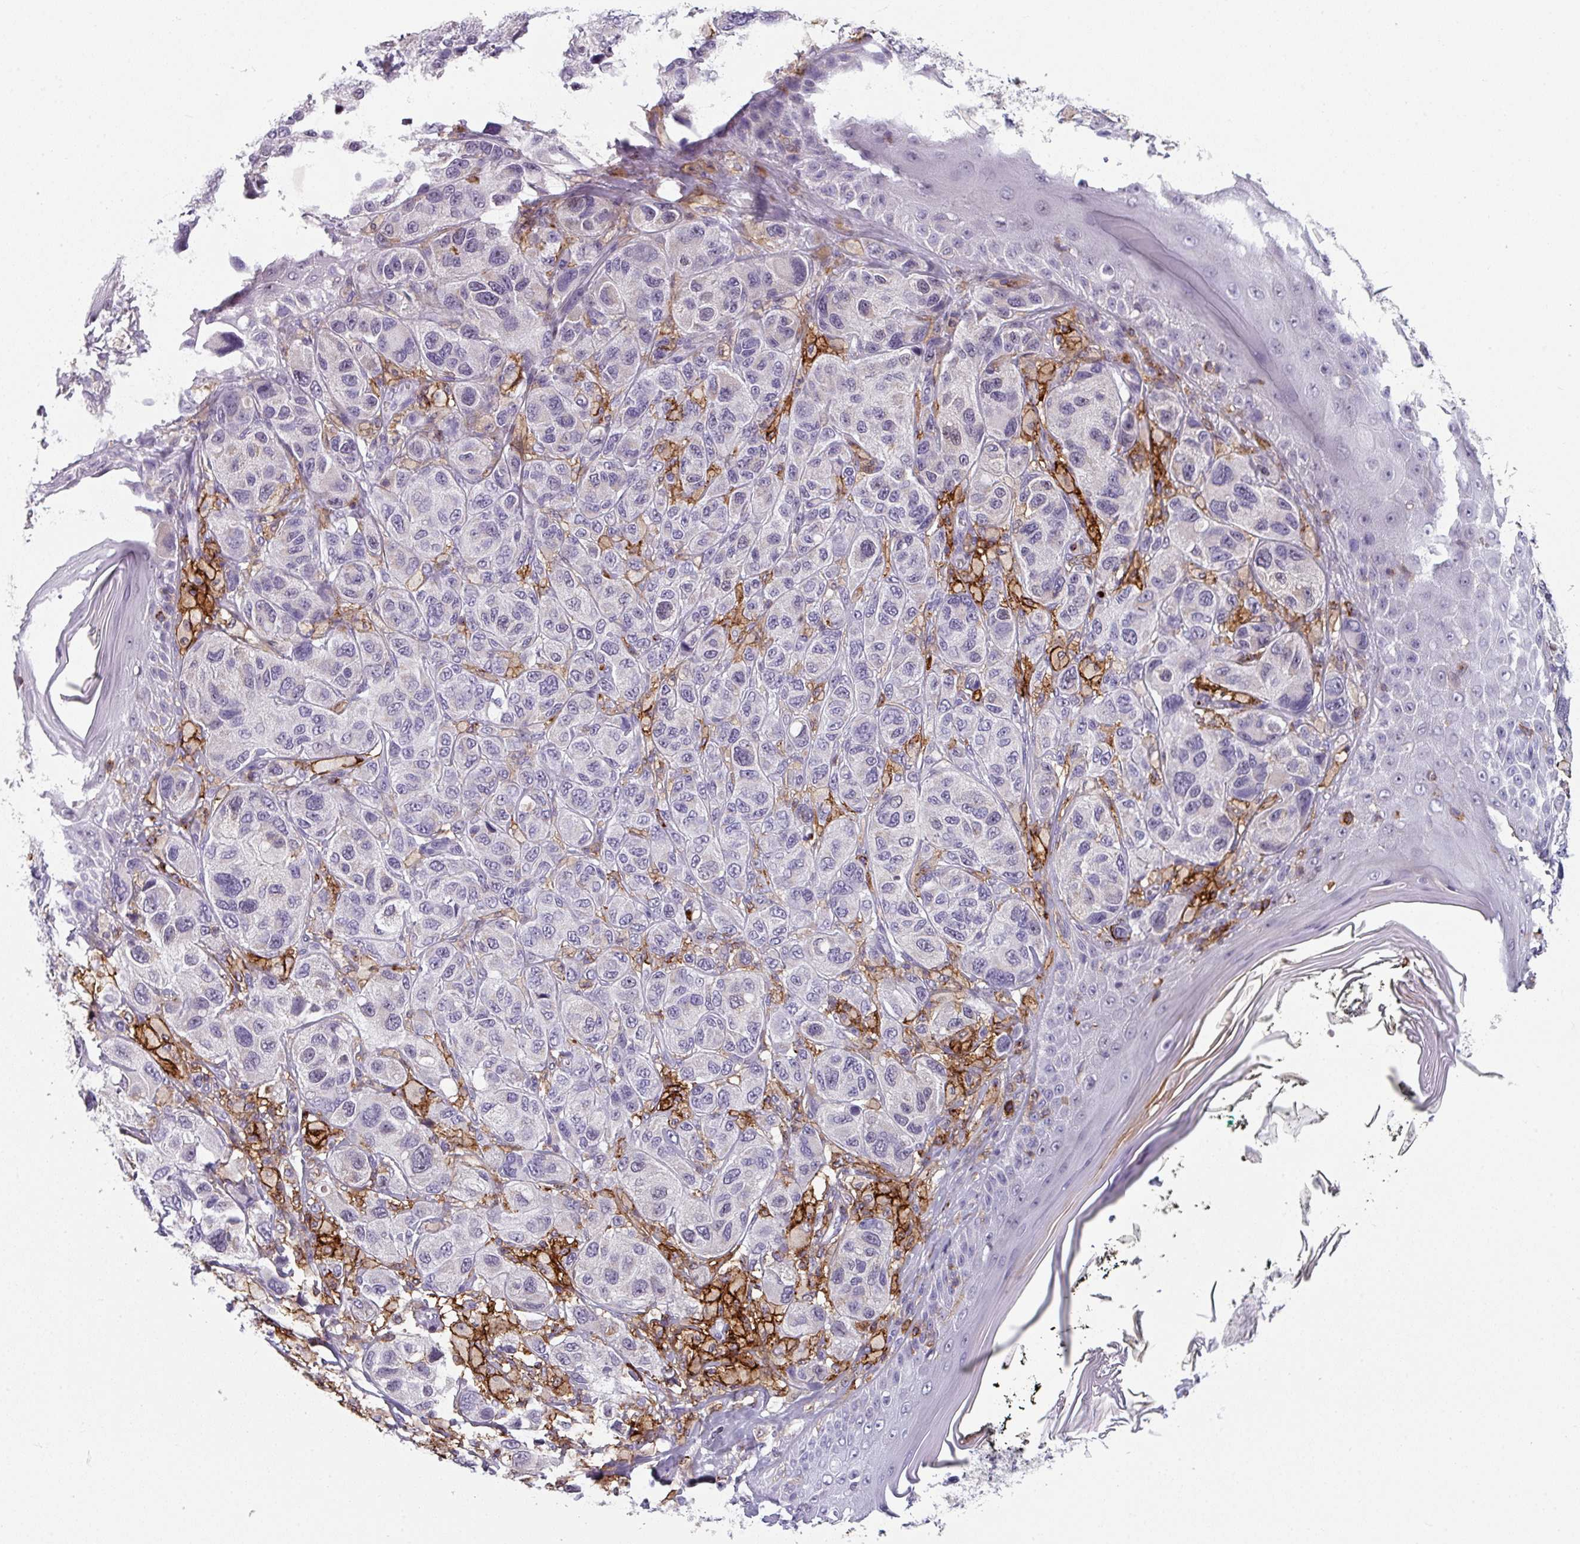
{"staining": {"intensity": "negative", "quantity": "none", "location": "none"}, "tissue": "melanoma", "cell_type": "Tumor cells", "image_type": "cancer", "snomed": [{"axis": "morphology", "description": "Malignant melanoma, NOS"}, {"axis": "topography", "description": "Skin"}], "caption": "This histopathology image is of melanoma stained with immunohistochemistry (IHC) to label a protein in brown with the nuclei are counter-stained blue. There is no expression in tumor cells.", "gene": "EXOSC5", "patient": {"sex": "male", "age": 42}}